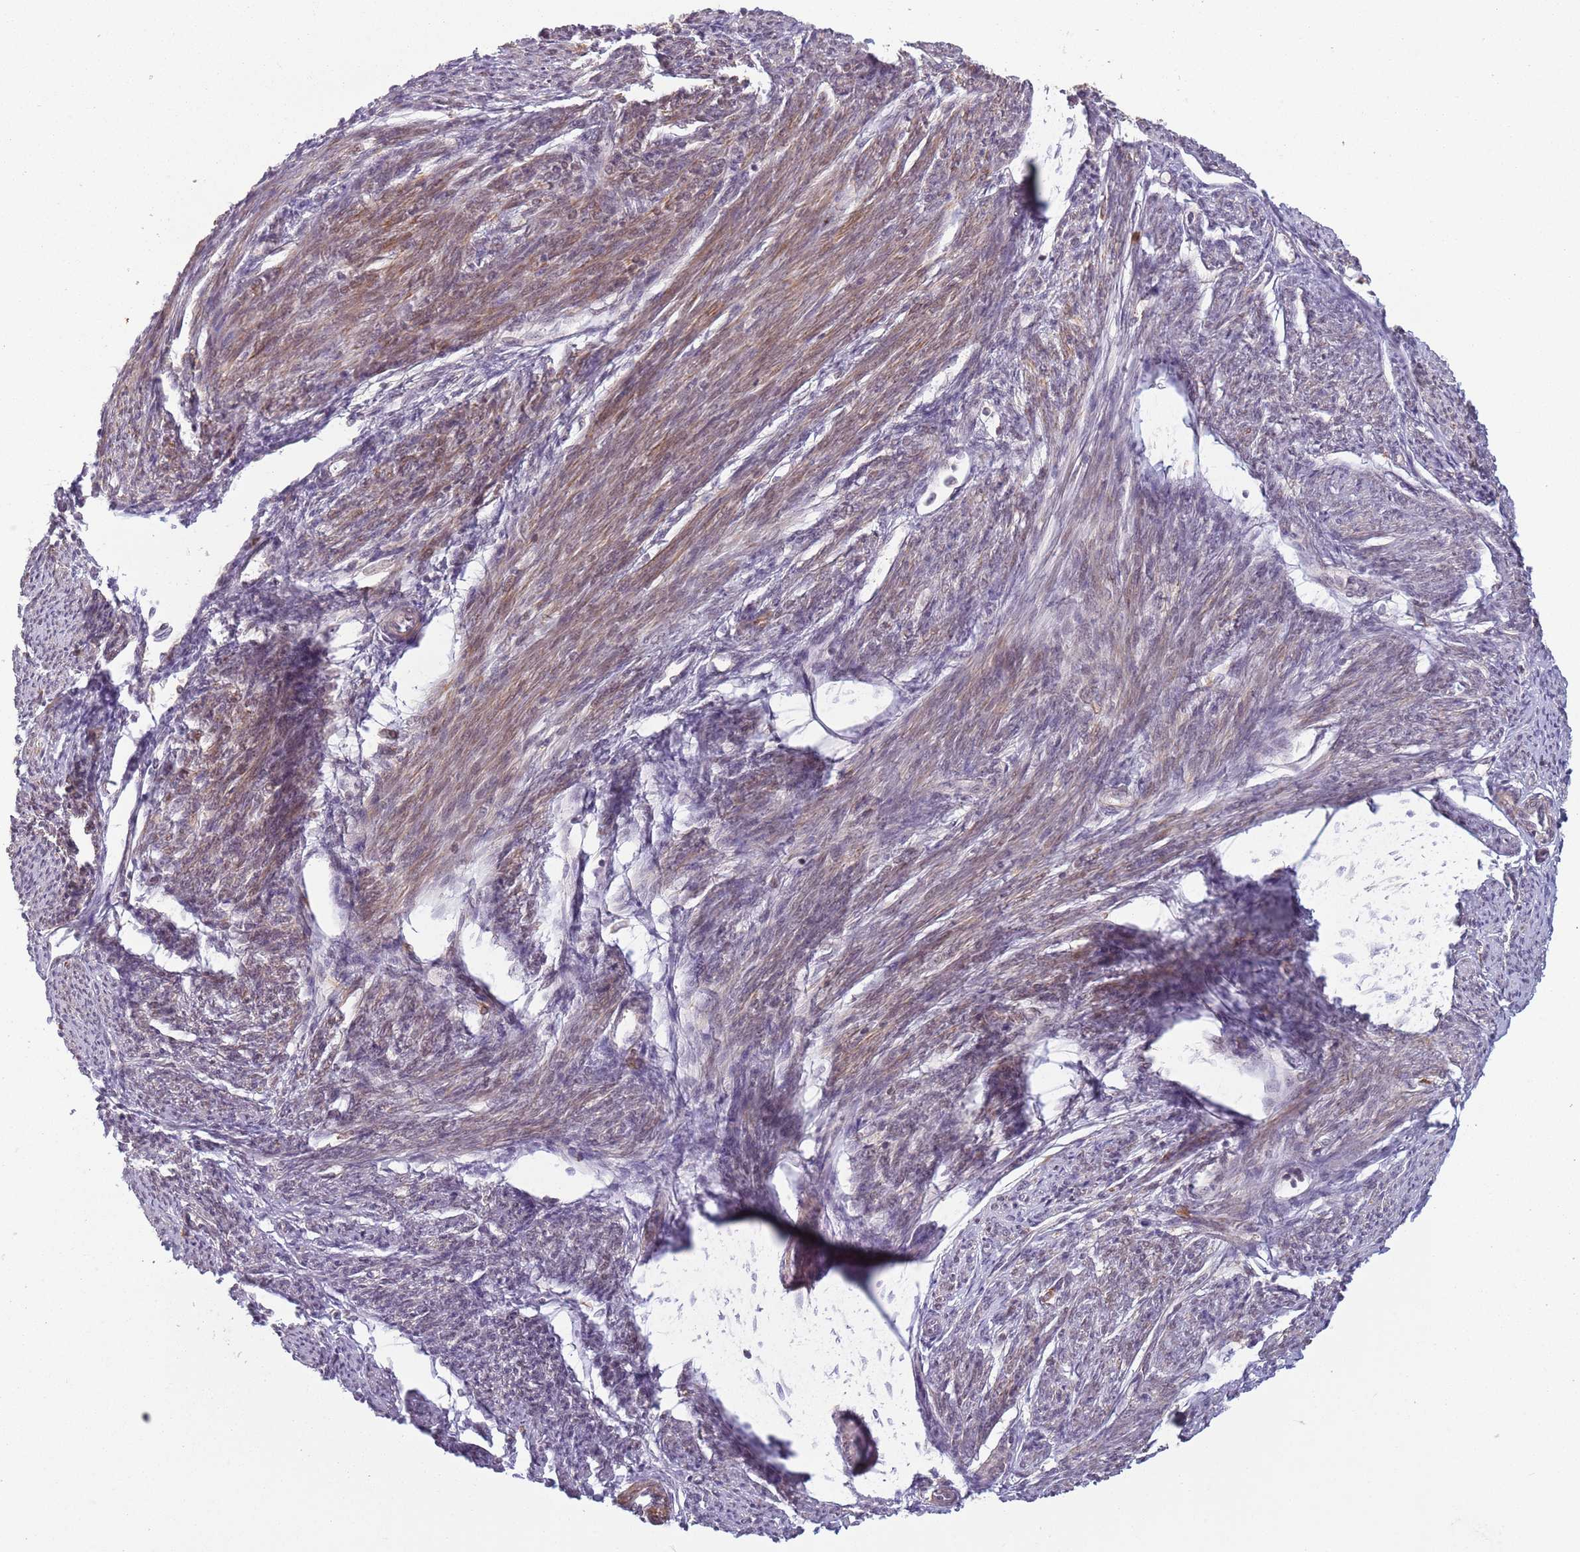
{"staining": {"intensity": "strong", "quantity": "25%-75%", "location": "cytoplasmic/membranous"}, "tissue": "smooth muscle", "cell_type": "Smooth muscle cells", "image_type": "normal", "snomed": [{"axis": "morphology", "description": "Normal tissue, NOS"}, {"axis": "topography", "description": "Smooth muscle"}, {"axis": "topography", "description": "Uterus"}], "caption": "Human smooth muscle stained with a protein marker exhibits strong staining in smooth muscle cells.", "gene": "CCDC154", "patient": {"sex": "female", "age": 59}}